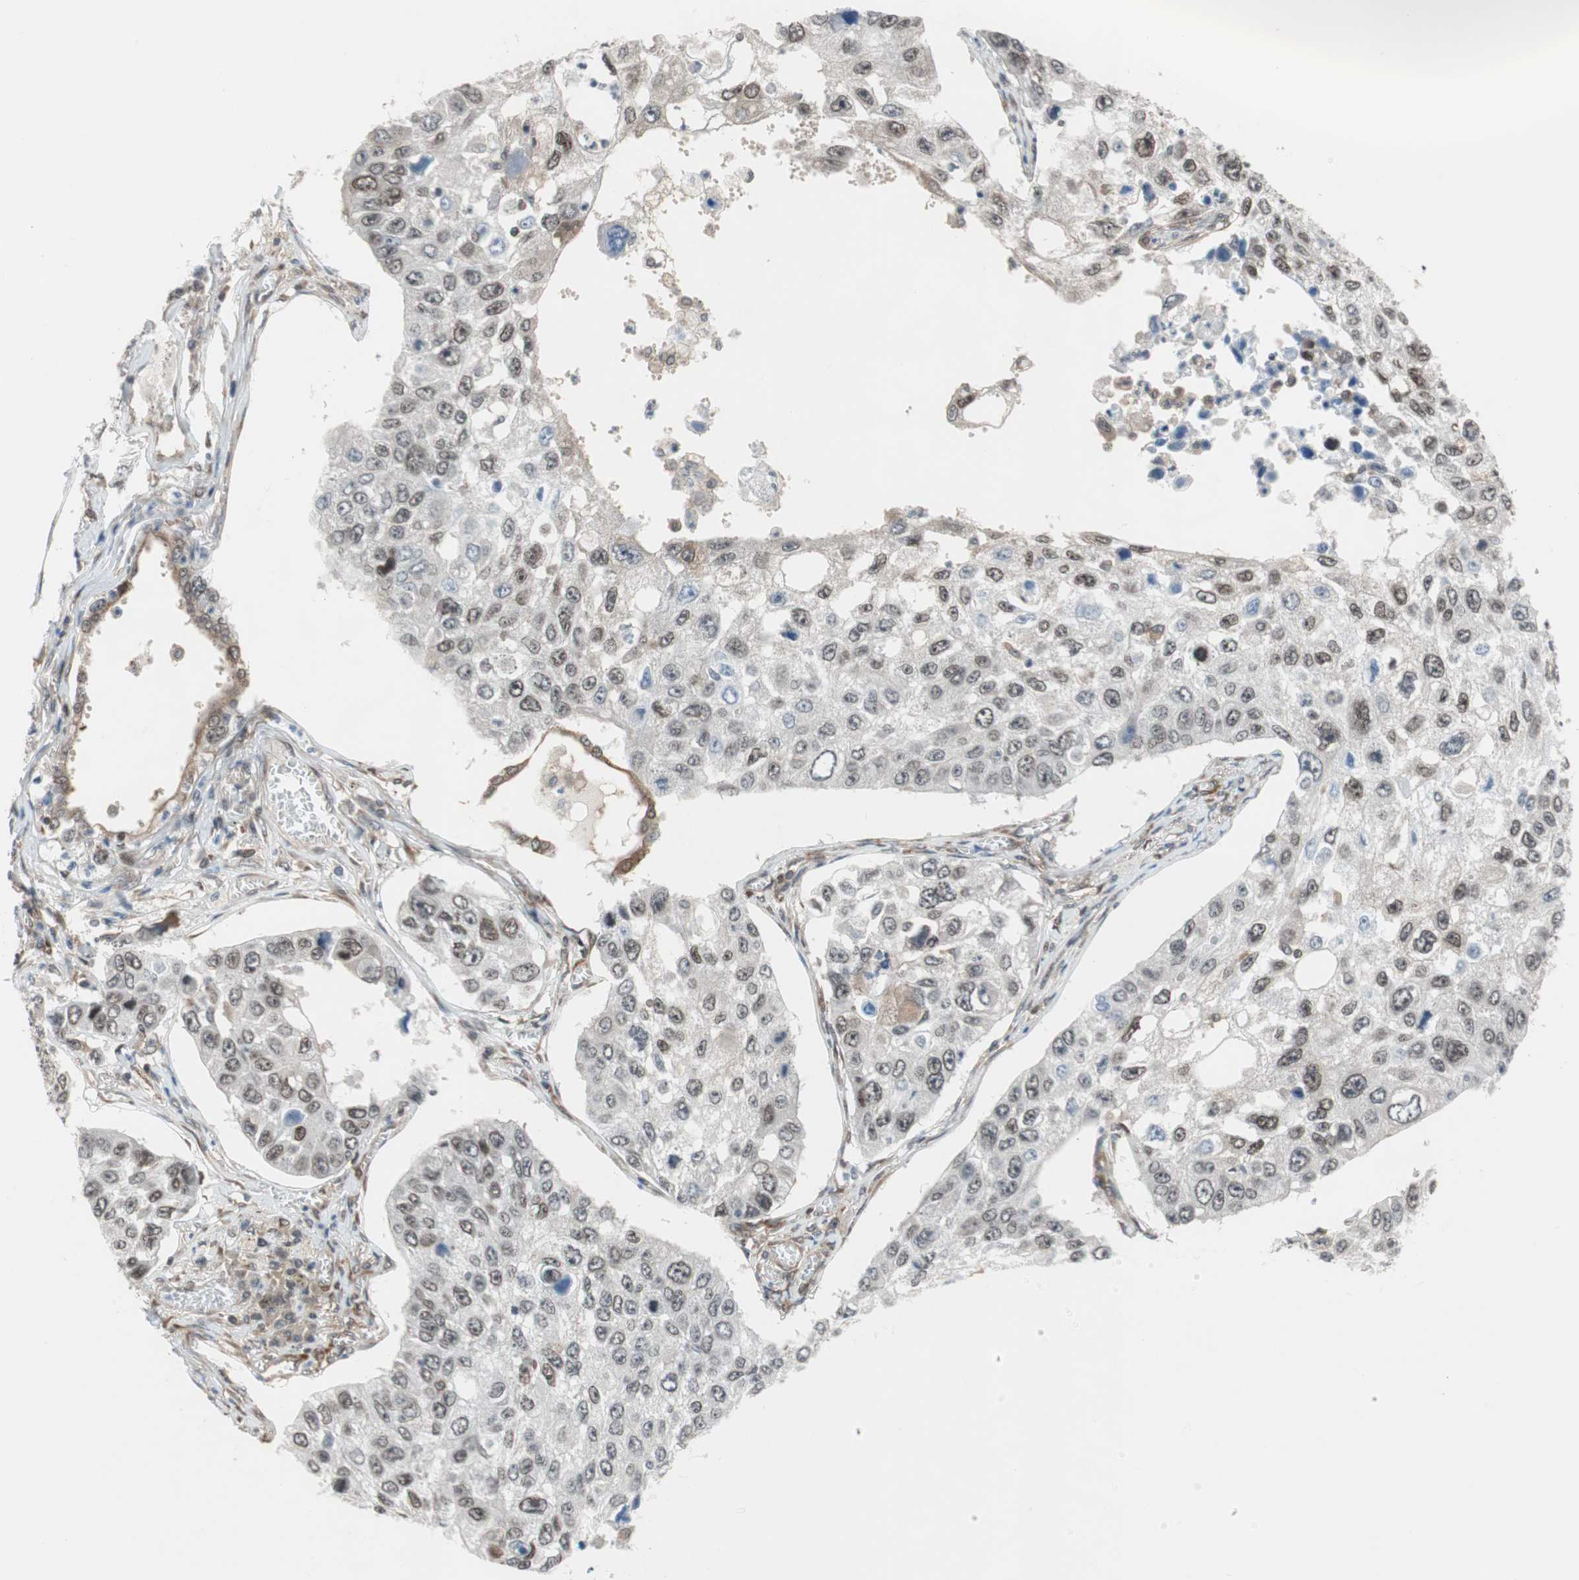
{"staining": {"intensity": "moderate", "quantity": "<25%", "location": "cytoplasmic/membranous"}, "tissue": "lung cancer", "cell_type": "Tumor cells", "image_type": "cancer", "snomed": [{"axis": "morphology", "description": "Squamous cell carcinoma, NOS"}, {"axis": "topography", "description": "Lung"}], "caption": "Moderate cytoplasmic/membranous protein positivity is present in approximately <25% of tumor cells in lung cancer (squamous cell carcinoma).", "gene": "ZNF512B", "patient": {"sex": "male", "age": 71}}